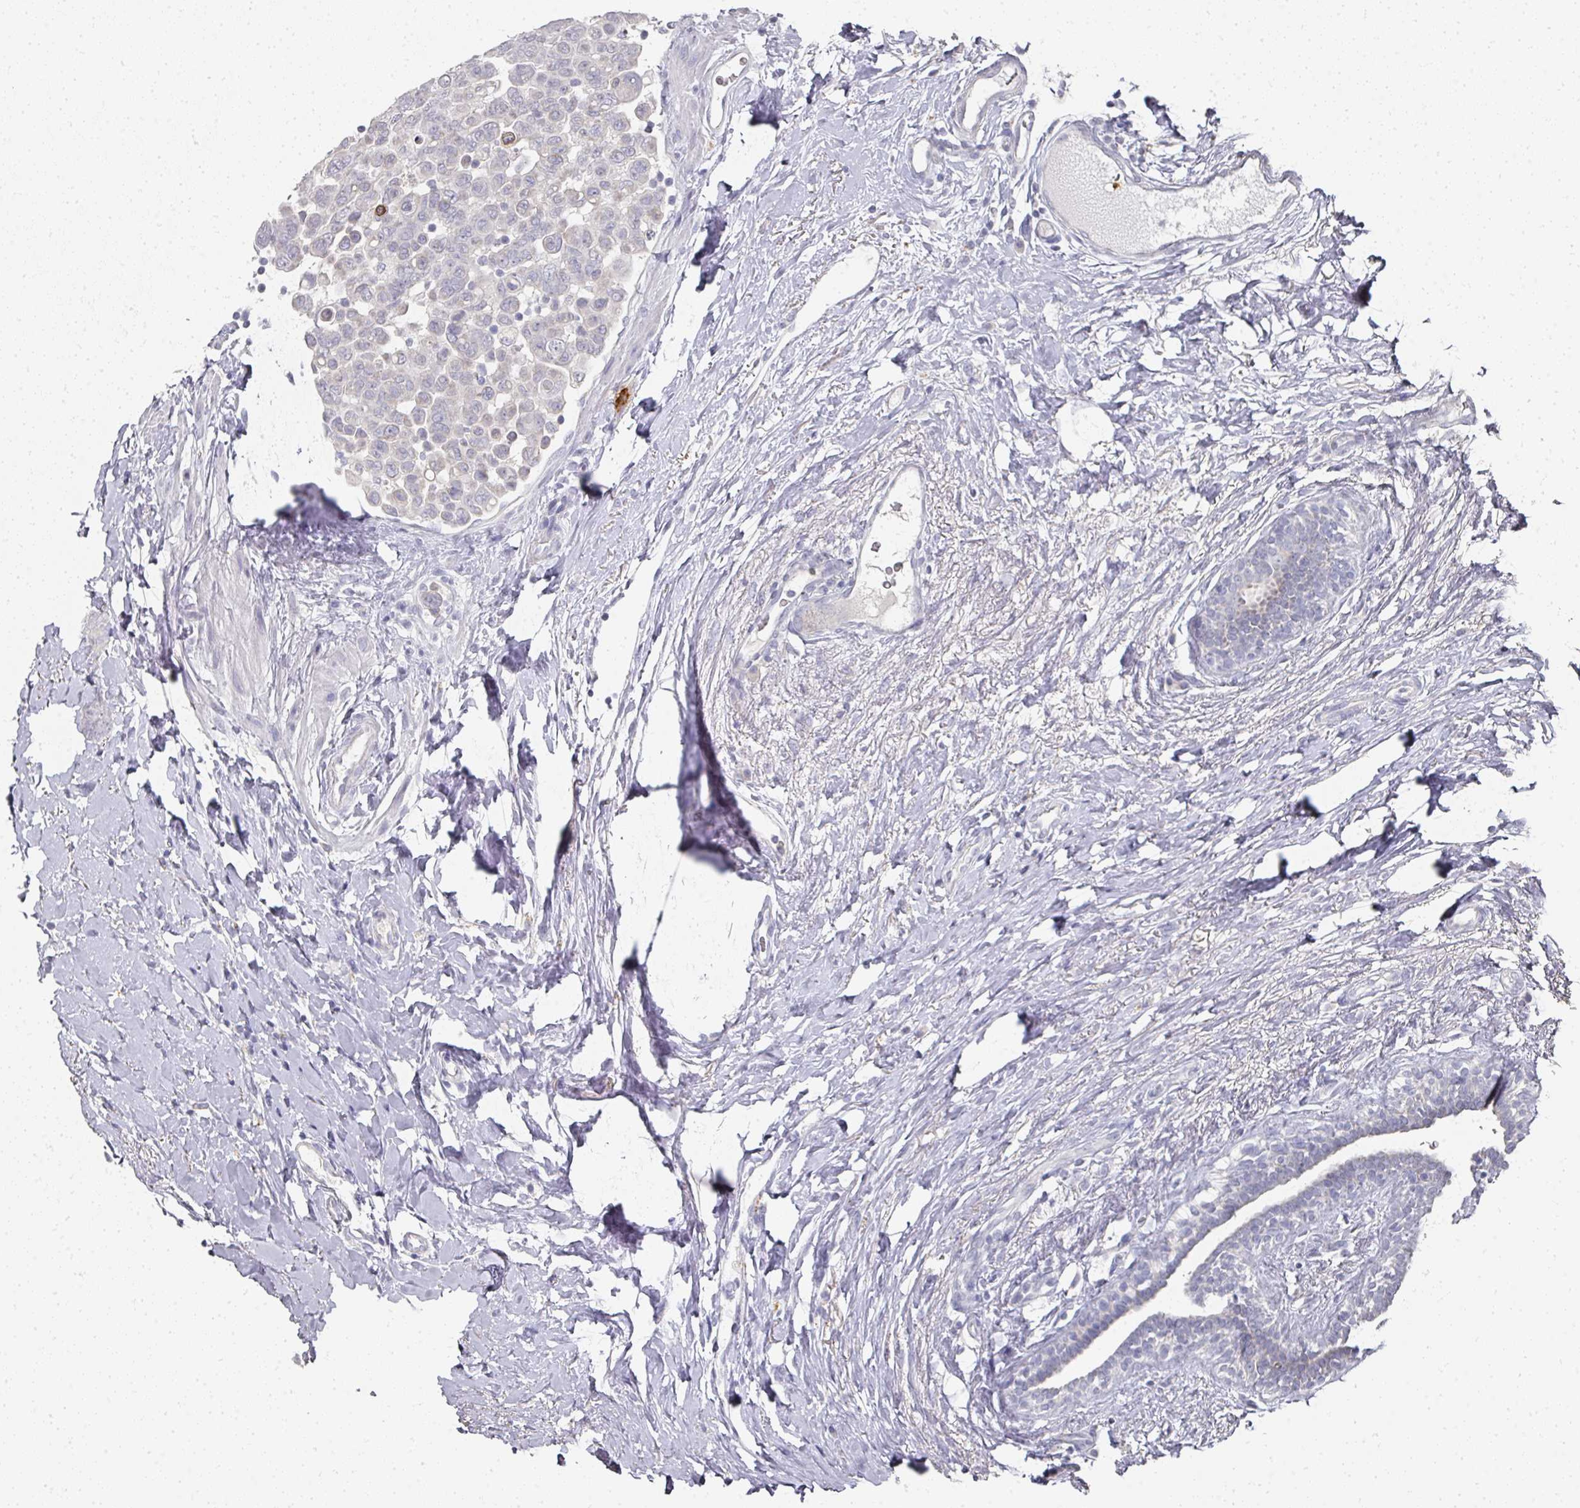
{"staining": {"intensity": "negative", "quantity": "none", "location": "none"}, "tissue": "breast cancer", "cell_type": "Tumor cells", "image_type": "cancer", "snomed": [{"axis": "morphology", "description": "Duct carcinoma"}, {"axis": "topography", "description": "Breast"}], "caption": "Immunohistochemistry micrograph of human breast invasive ductal carcinoma stained for a protein (brown), which demonstrates no expression in tumor cells.", "gene": "CAMP", "patient": {"sex": "female", "age": 40}}